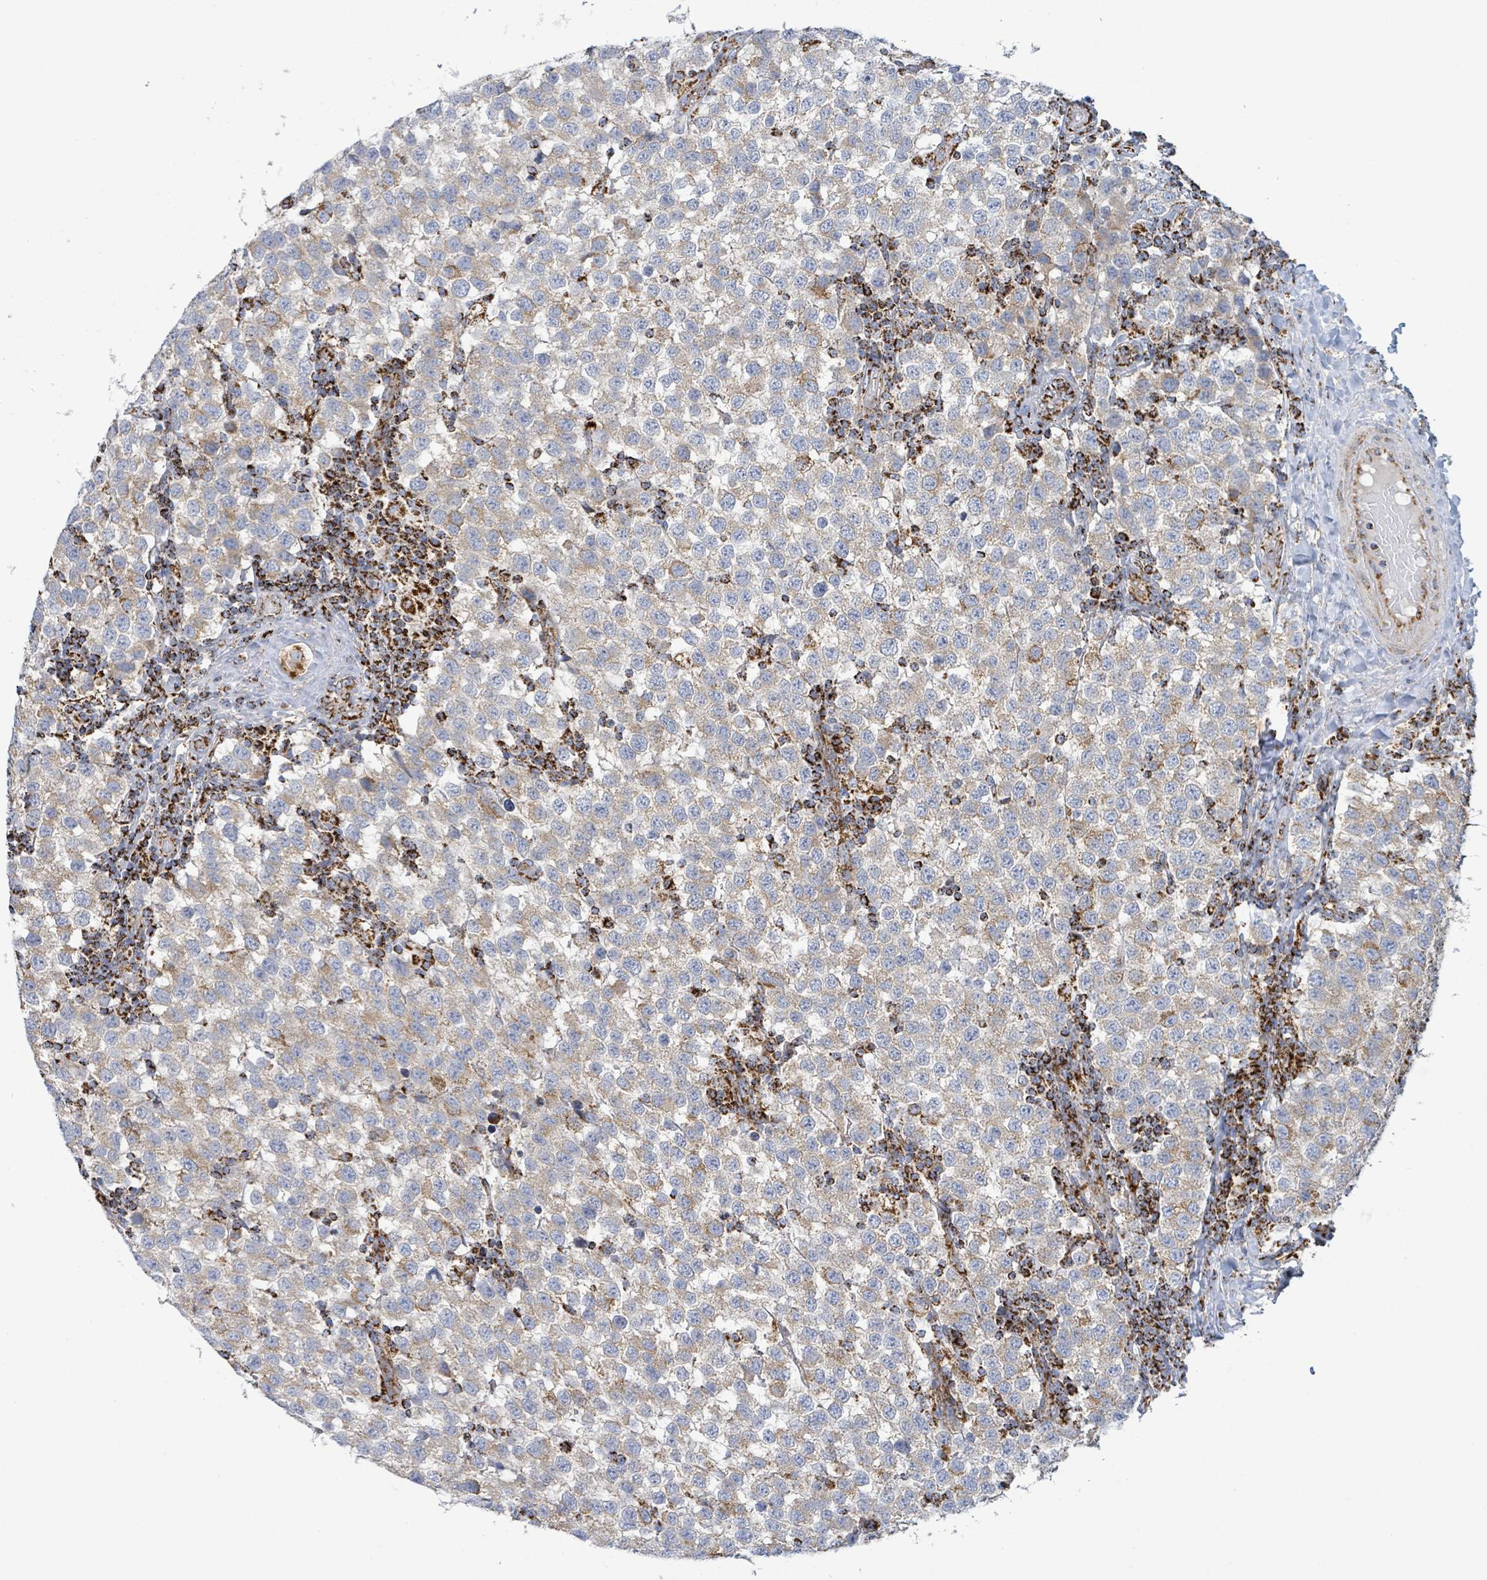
{"staining": {"intensity": "weak", "quantity": "25%-75%", "location": "cytoplasmic/membranous"}, "tissue": "testis cancer", "cell_type": "Tumor cells", "image_type": "cancer", "snomed": [{"axis": "morphology", "description": "Seminoma, NOS"}, {"axis": "topography", "description": "Testis"}], "caption": "An image of human testis cancer (seminoma) stained for a protein shows weak cytoplasmic/membranous brown staining in tumor cells.", "gene": "SUCLG2", "patient": {"sex": "male", "age": 34}}